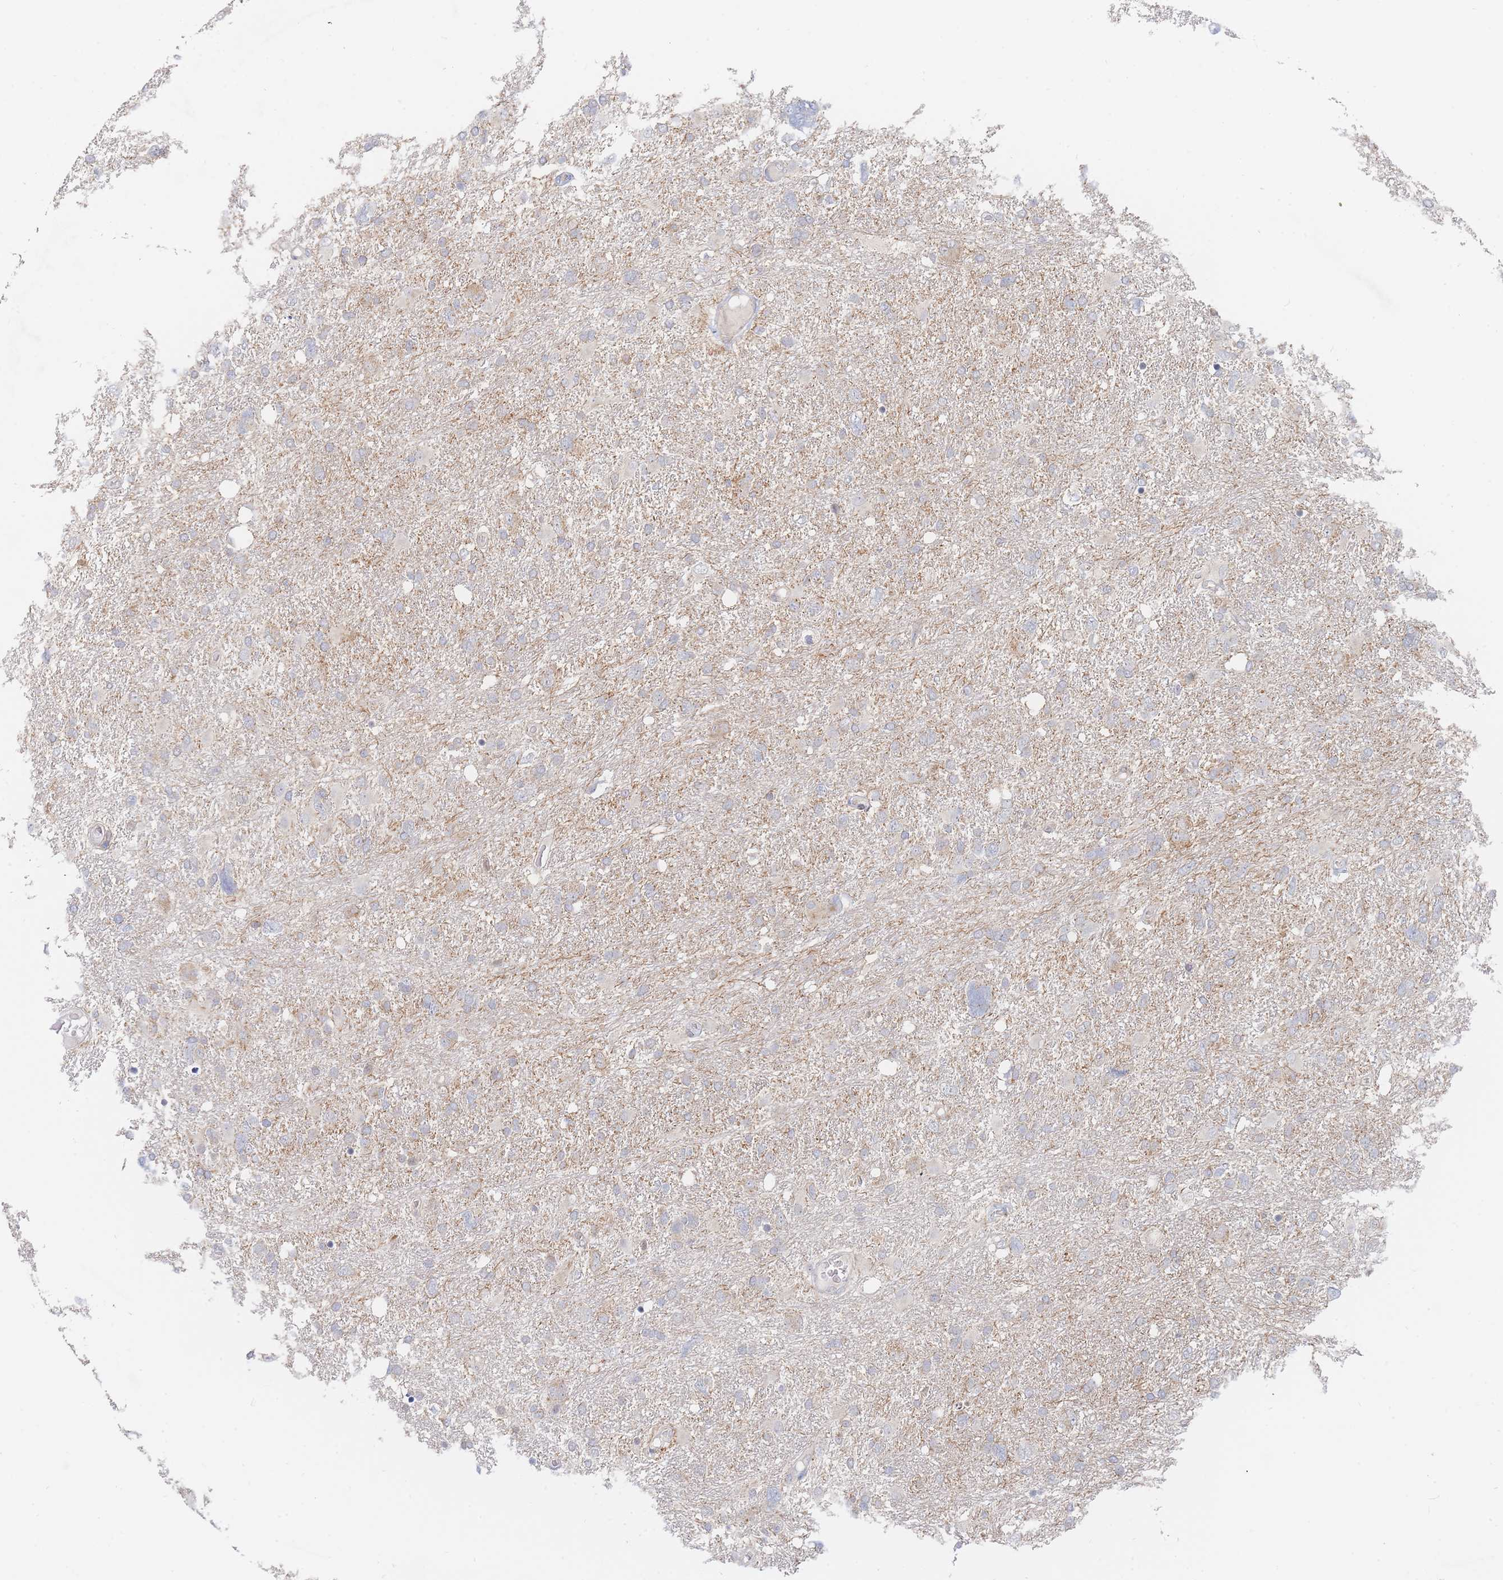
{"staining": {"intensity": "negative", "quantity": "none", "location": "none"}, "tissue": "glioma", "cell_type": "Tumor cells", "image_type": "cancer", "snomed": [{"axis": "morphology", "description": "Glioma, malignant, High grade"}, {"axis": "topography", "description": "Brain"}], "caption": "There is no significant staining in tumor cells of malignant glioma (high-grade). The staining is performed using DAB (3,3'-diaminobenzidine) brown chromogen with nuclei counter-stained in using hematoxylin.", "gene": "PPP6C", "patient": {"sex": "male", "age": 61}}